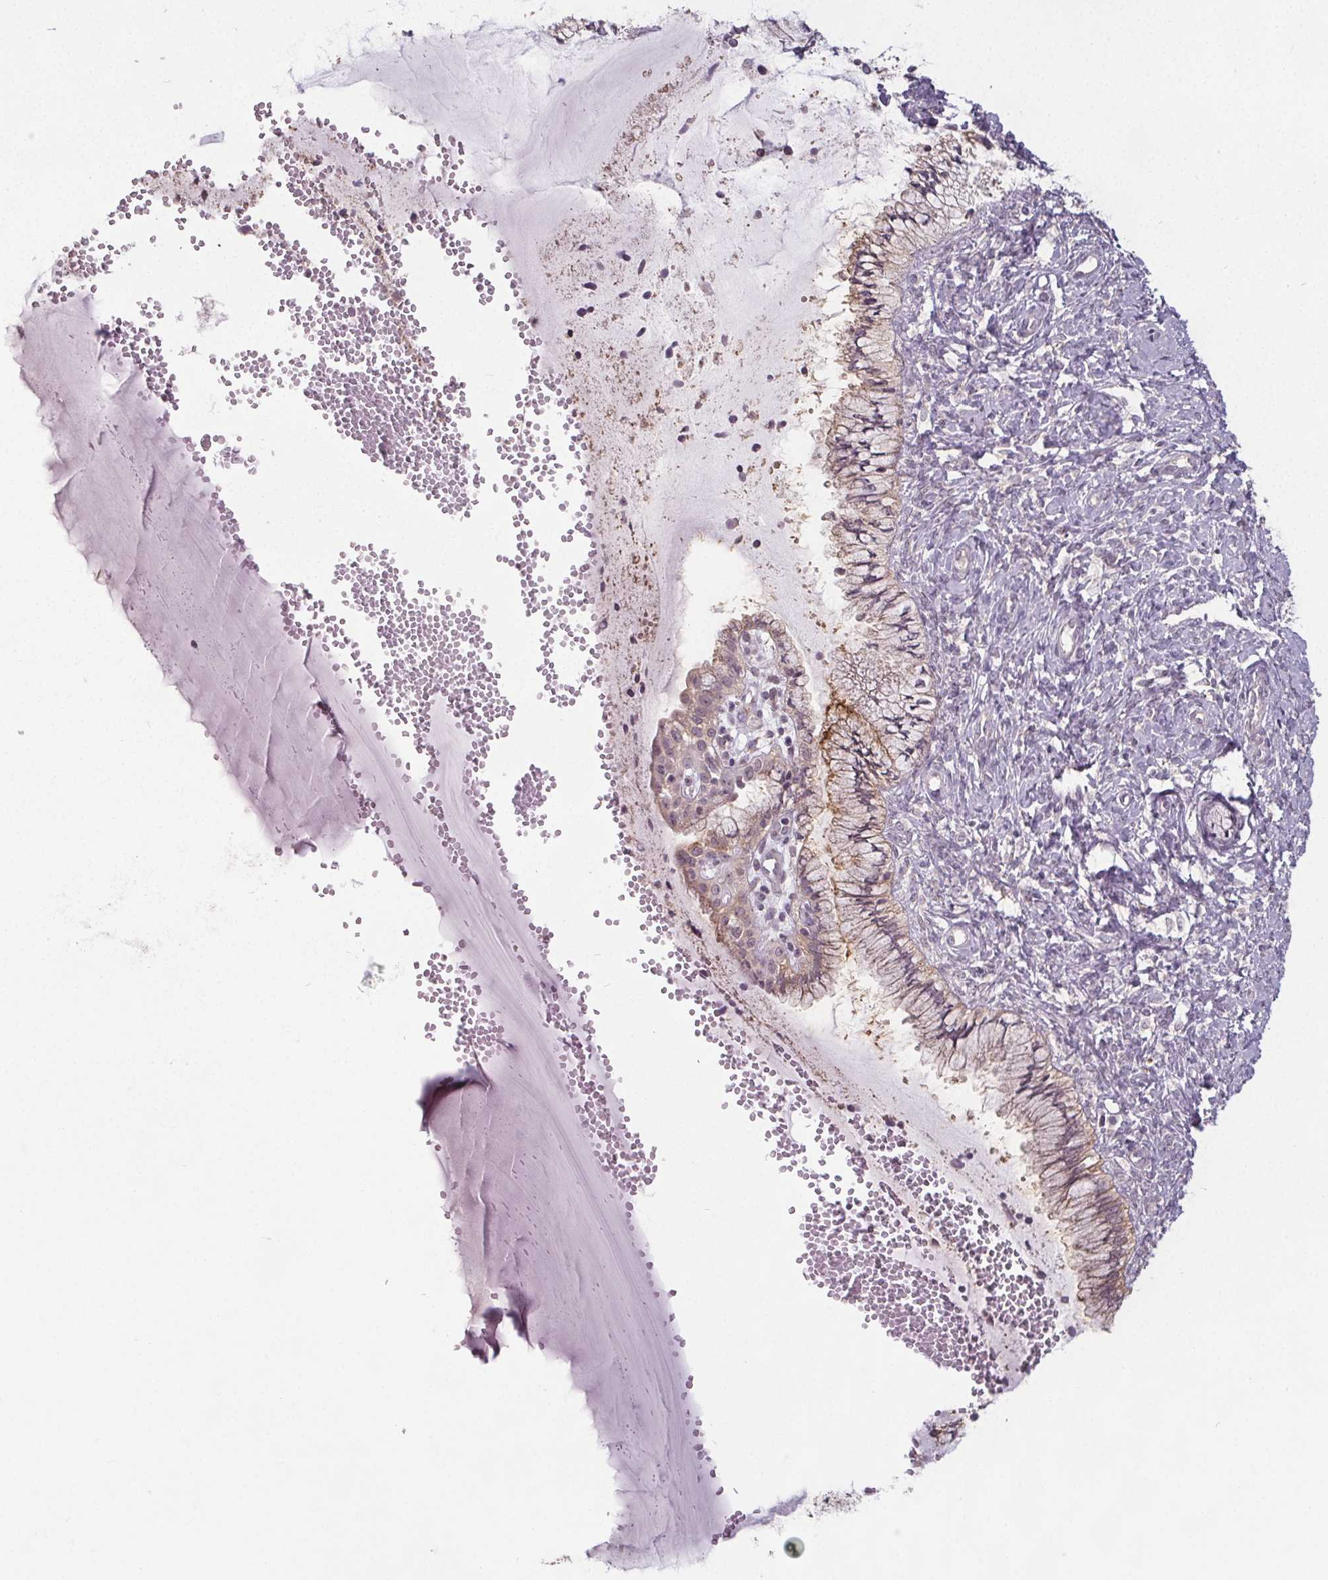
{"staining": {"intensity": "weak", "quantity": "25%-75%", "location": "cytoplasmic/membranous"}, "tissue": "cervix", "cell_type": "Glandular cells", "image_type": "normal", "snomed": [{"axis": "morphology", "description": "Normal tissue, NOS"}, {"axis": "topography", "description": "Cervix"}], "caption": "Immunohistochemical staining of unremarkable human cervix exhibits 25%-75% levels of weak cytoplasmic/membranous protein staining in about 25%-75% of glandular cells. (DAB IHC with brightfield microscopy, high magnification).", "gene": "SLC26A2", "patient": {"sex": "female", "age": 37}}